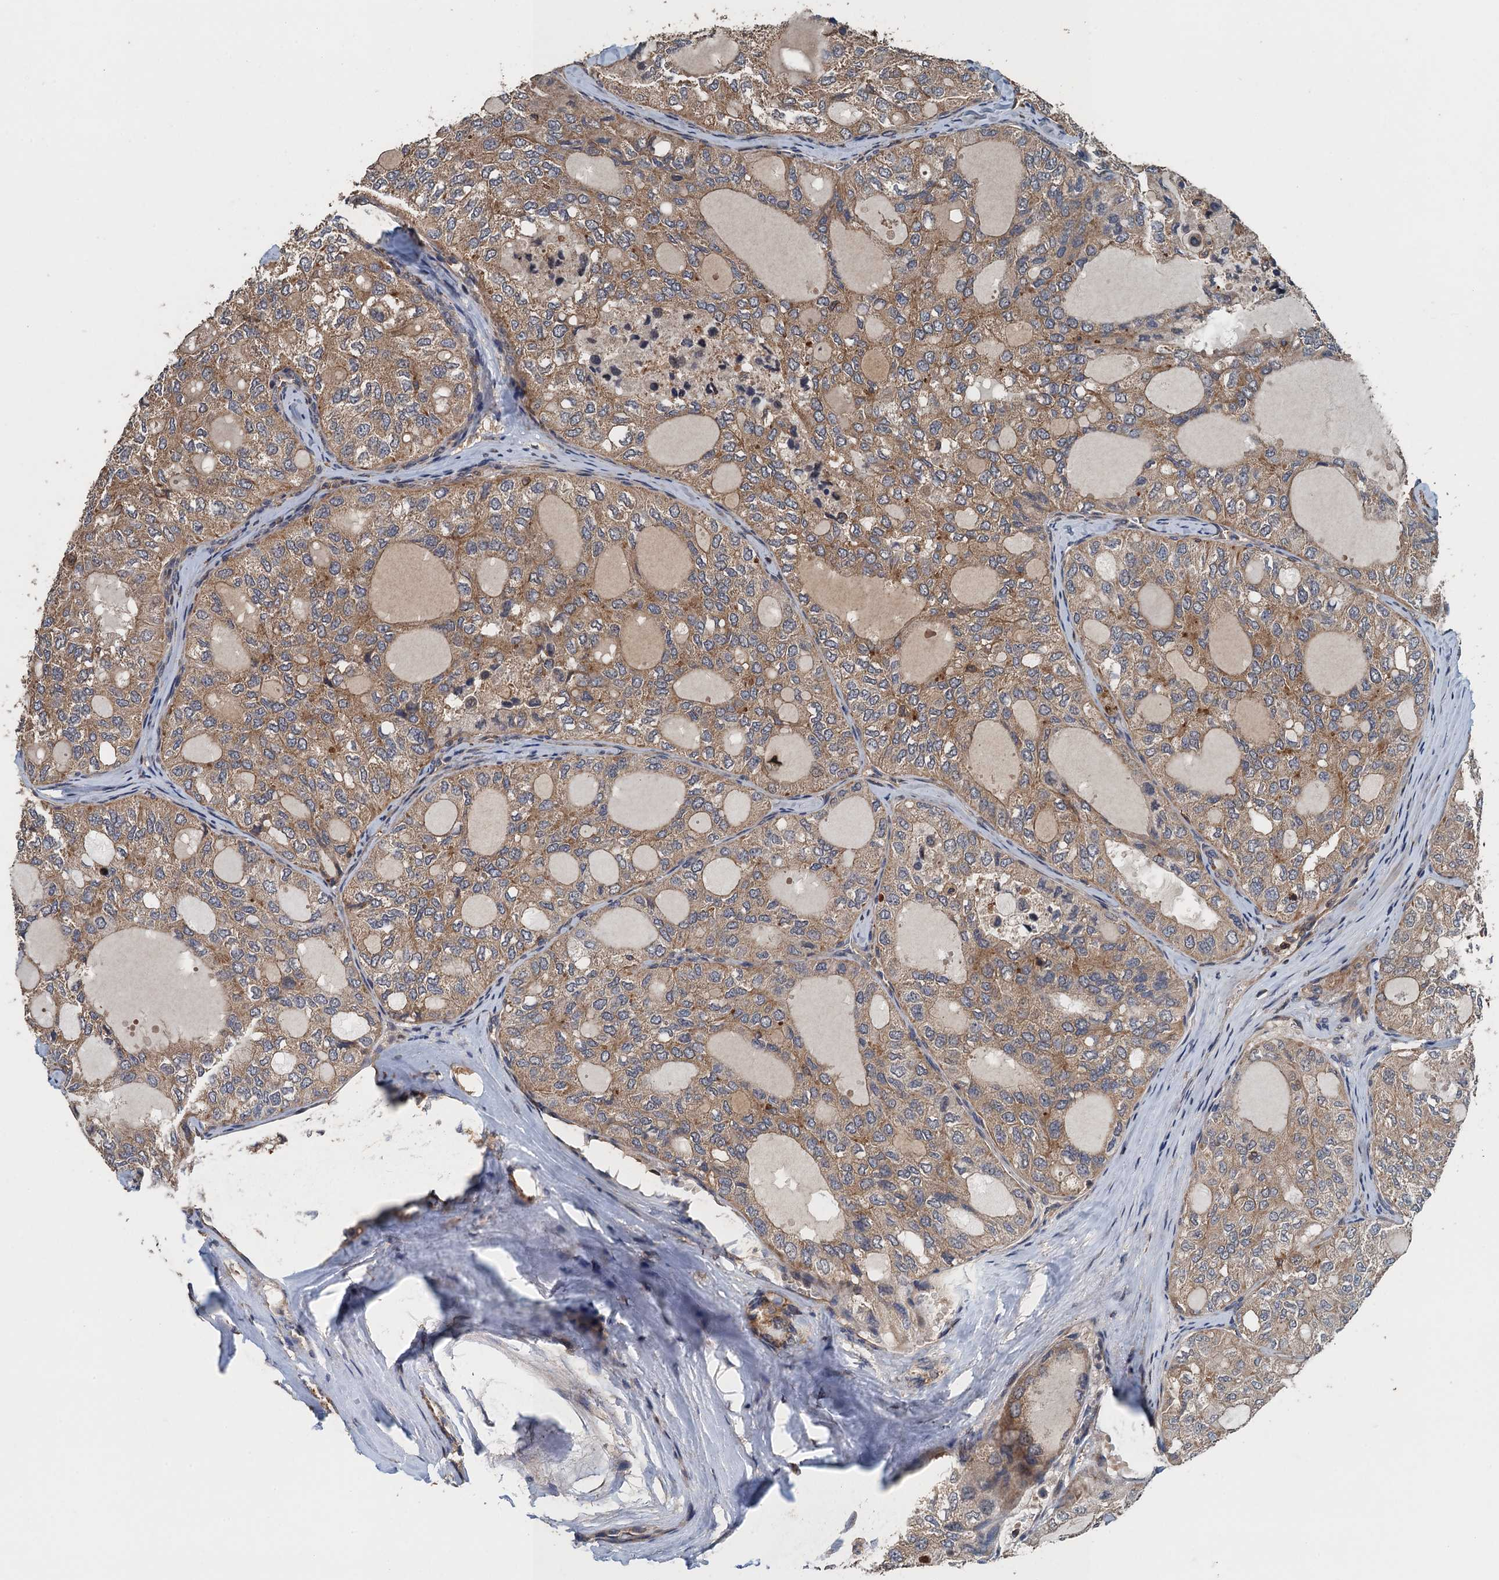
{"staining": {"intensity": "weak", "quantity": ">75%", "location": "cytoplasmic/membranous"}, "tissue": "thyroid cancer", "cell_type": "Tumor cells", "image_type": "cancer", "snomed": [{"axis": "morphology", "description": "Follicular adenoma carcinoma, NOS"}, {"axis": "topography", "description": "Thyroid gland"}], "caption": "A micrograph of thyroid cancer (follicular adenoma carcinoma) stained for a protein reveals weak cytoplasmic/membranous brown staining in tumor cells.", "gene": "BORCS5", "patient": {"sex": "male", "age": 75}}